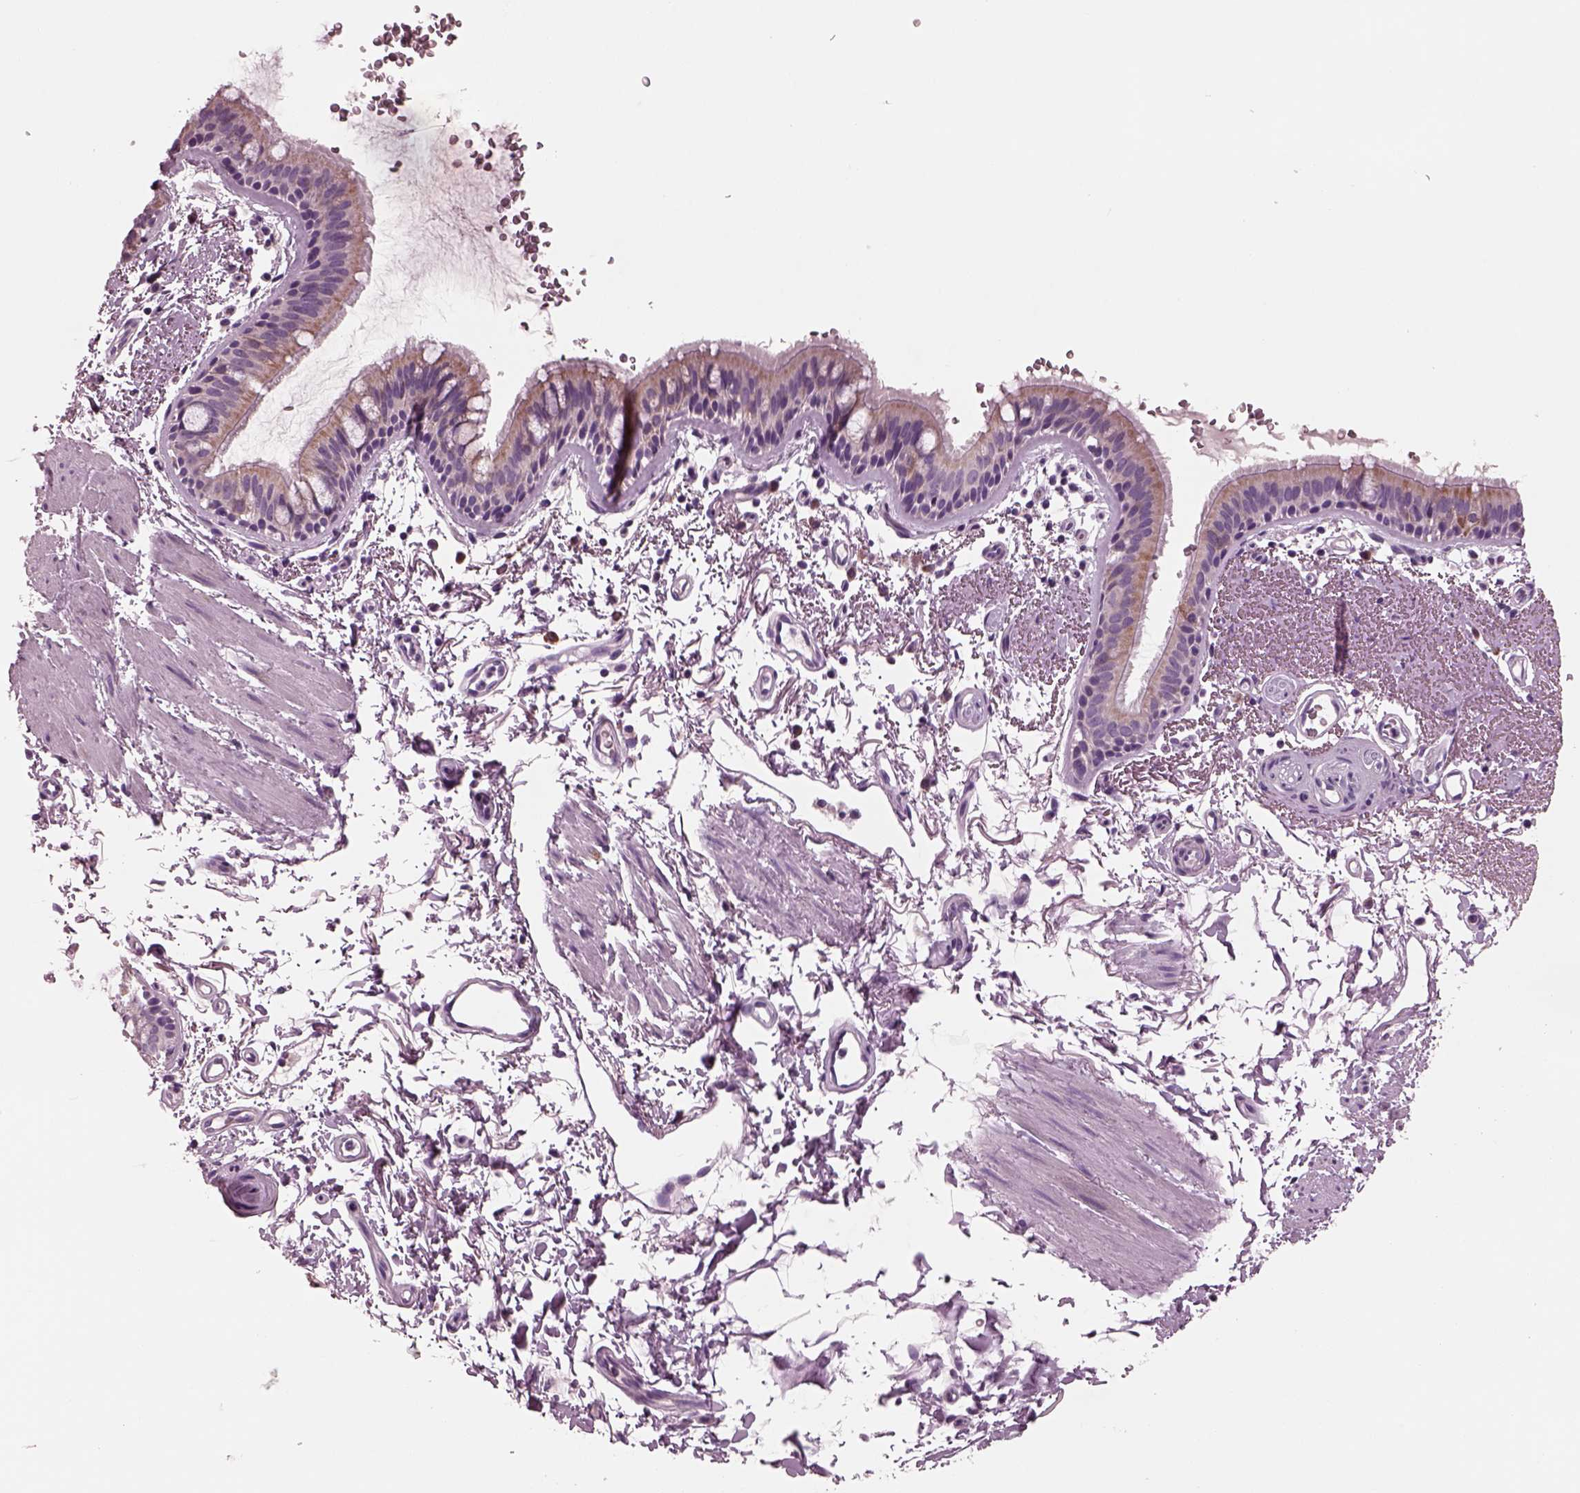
{"staining": {"intensity": "weak", "quantity": ">75%", "location": "cytoplasmic/membranous"}, "tissue": "bronchus", "cell_type": "Respiratory epithelial cells", "image_type": "normal", "snomed": [{"axis": "morphology", "description": "Normal tissue, NOS"}, {"axis": "topography", "description": "Lymph node"}, {"axis": "topography", "description": "Bronchus"}], "caption": "This photomicrograph shows immunohistochemistry (IHC) staining of normal bronchus, with low weak cytoplasmic/membranous staining in about >75% of respiratory epithelial cells.", "gene": "AP4M1", "patient": {"sex": "female", "age": 70}}